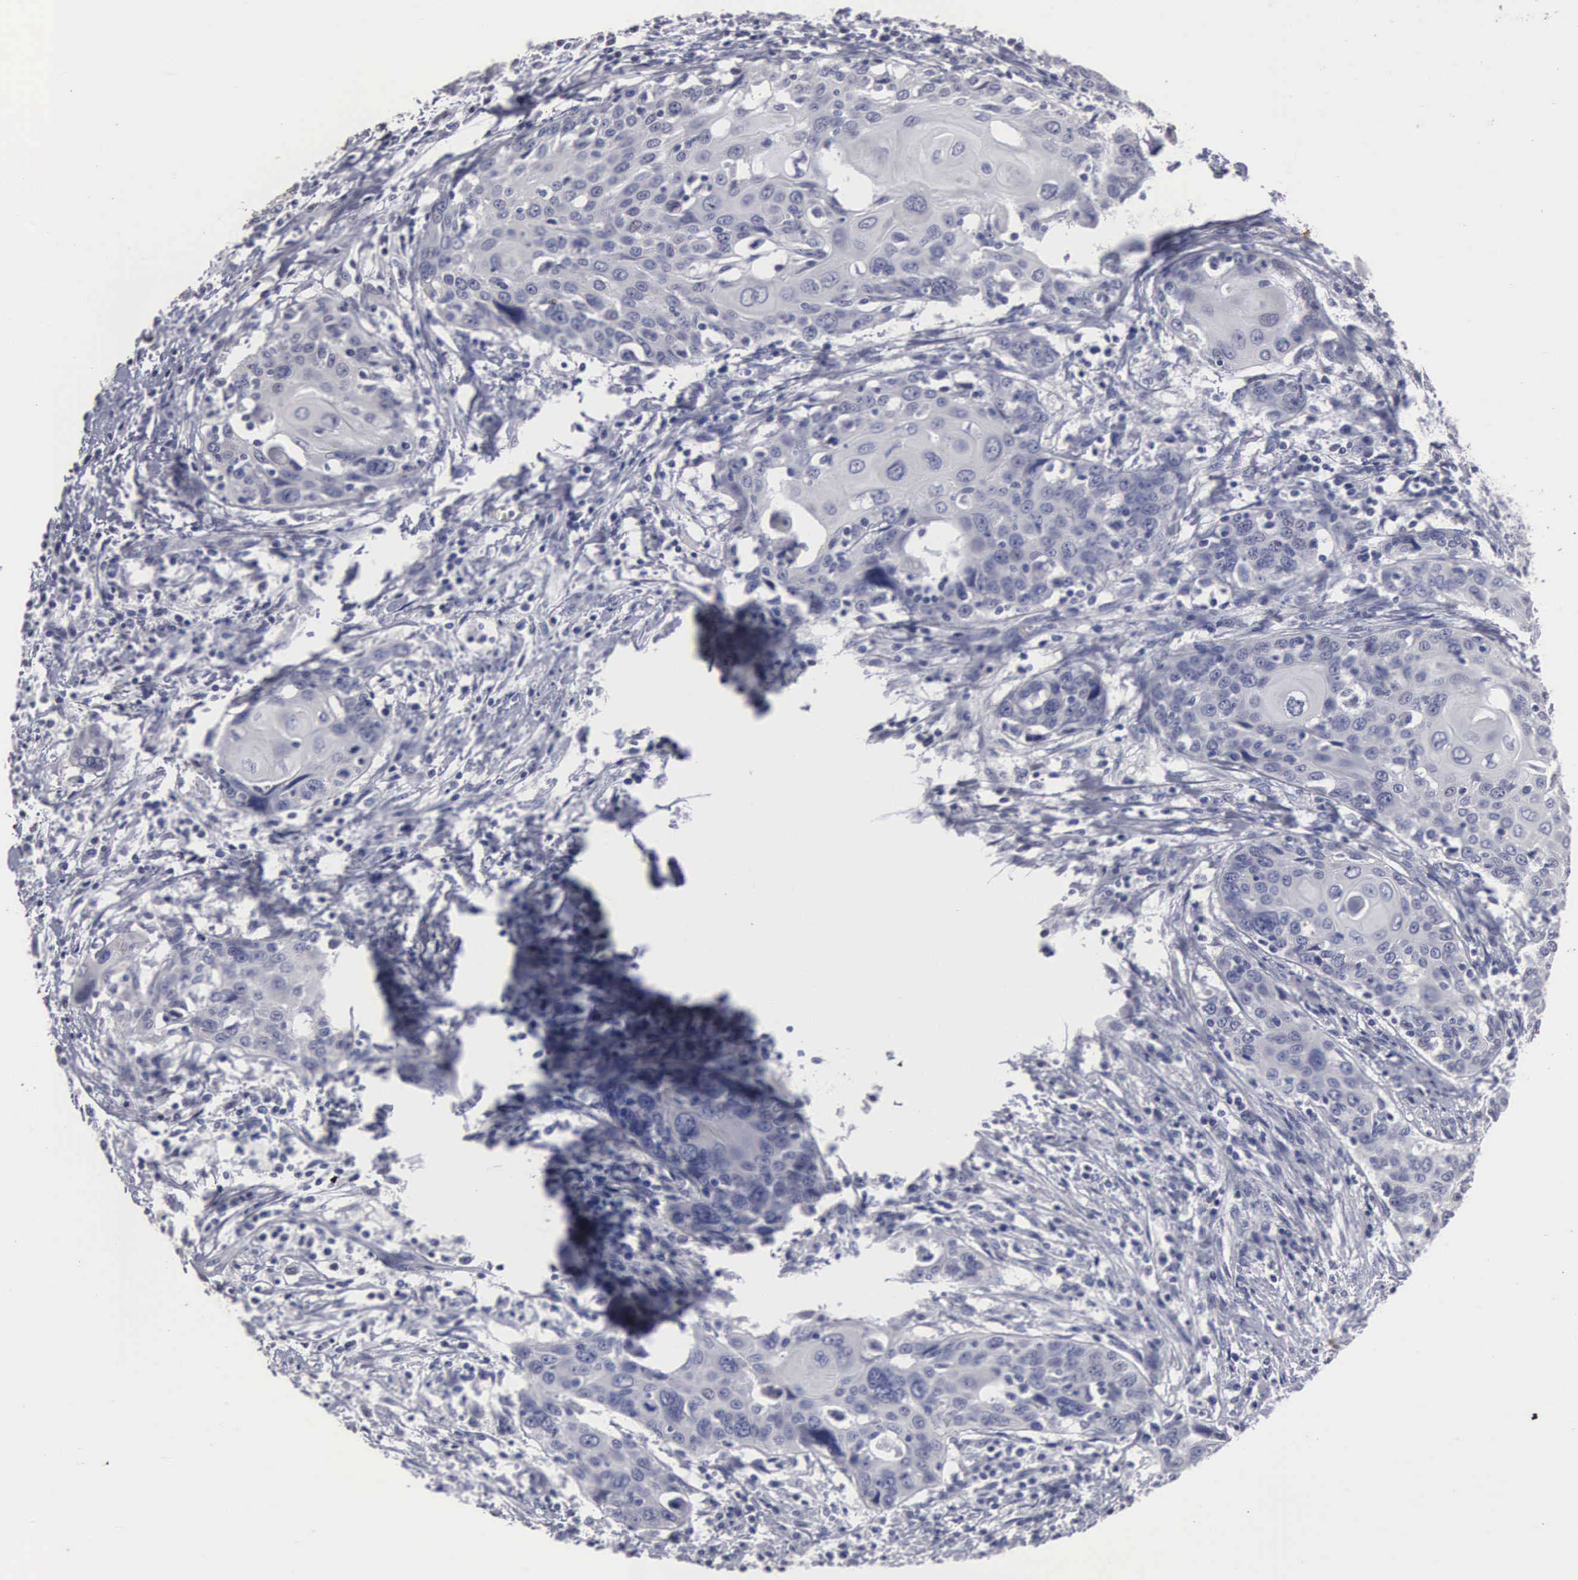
{"staining": {"intensity": "negative", "quantity": "none", "location": "none"}, "tissue": "cervical cancer", "cell_type": "Tumor cells", "image_type": "cancer", "snomed": [{"axis": "morphology", "description": "Squamous cell carcinoma, NOS"}, {"axis": "topography", "description": "Cervix"}], "caption": "The micrograph demonstrates no staining of tumor cells in cervical squamous cell carcinoma. (Stains: DAB (3,3'-diaminobenzidine) immunohistochemistry with hematoxylin counter stain, Microscopy: brightfield microscopy at high magnification).", "gene": "UPB1", "patient": {"sex": "female", "age": 54}}